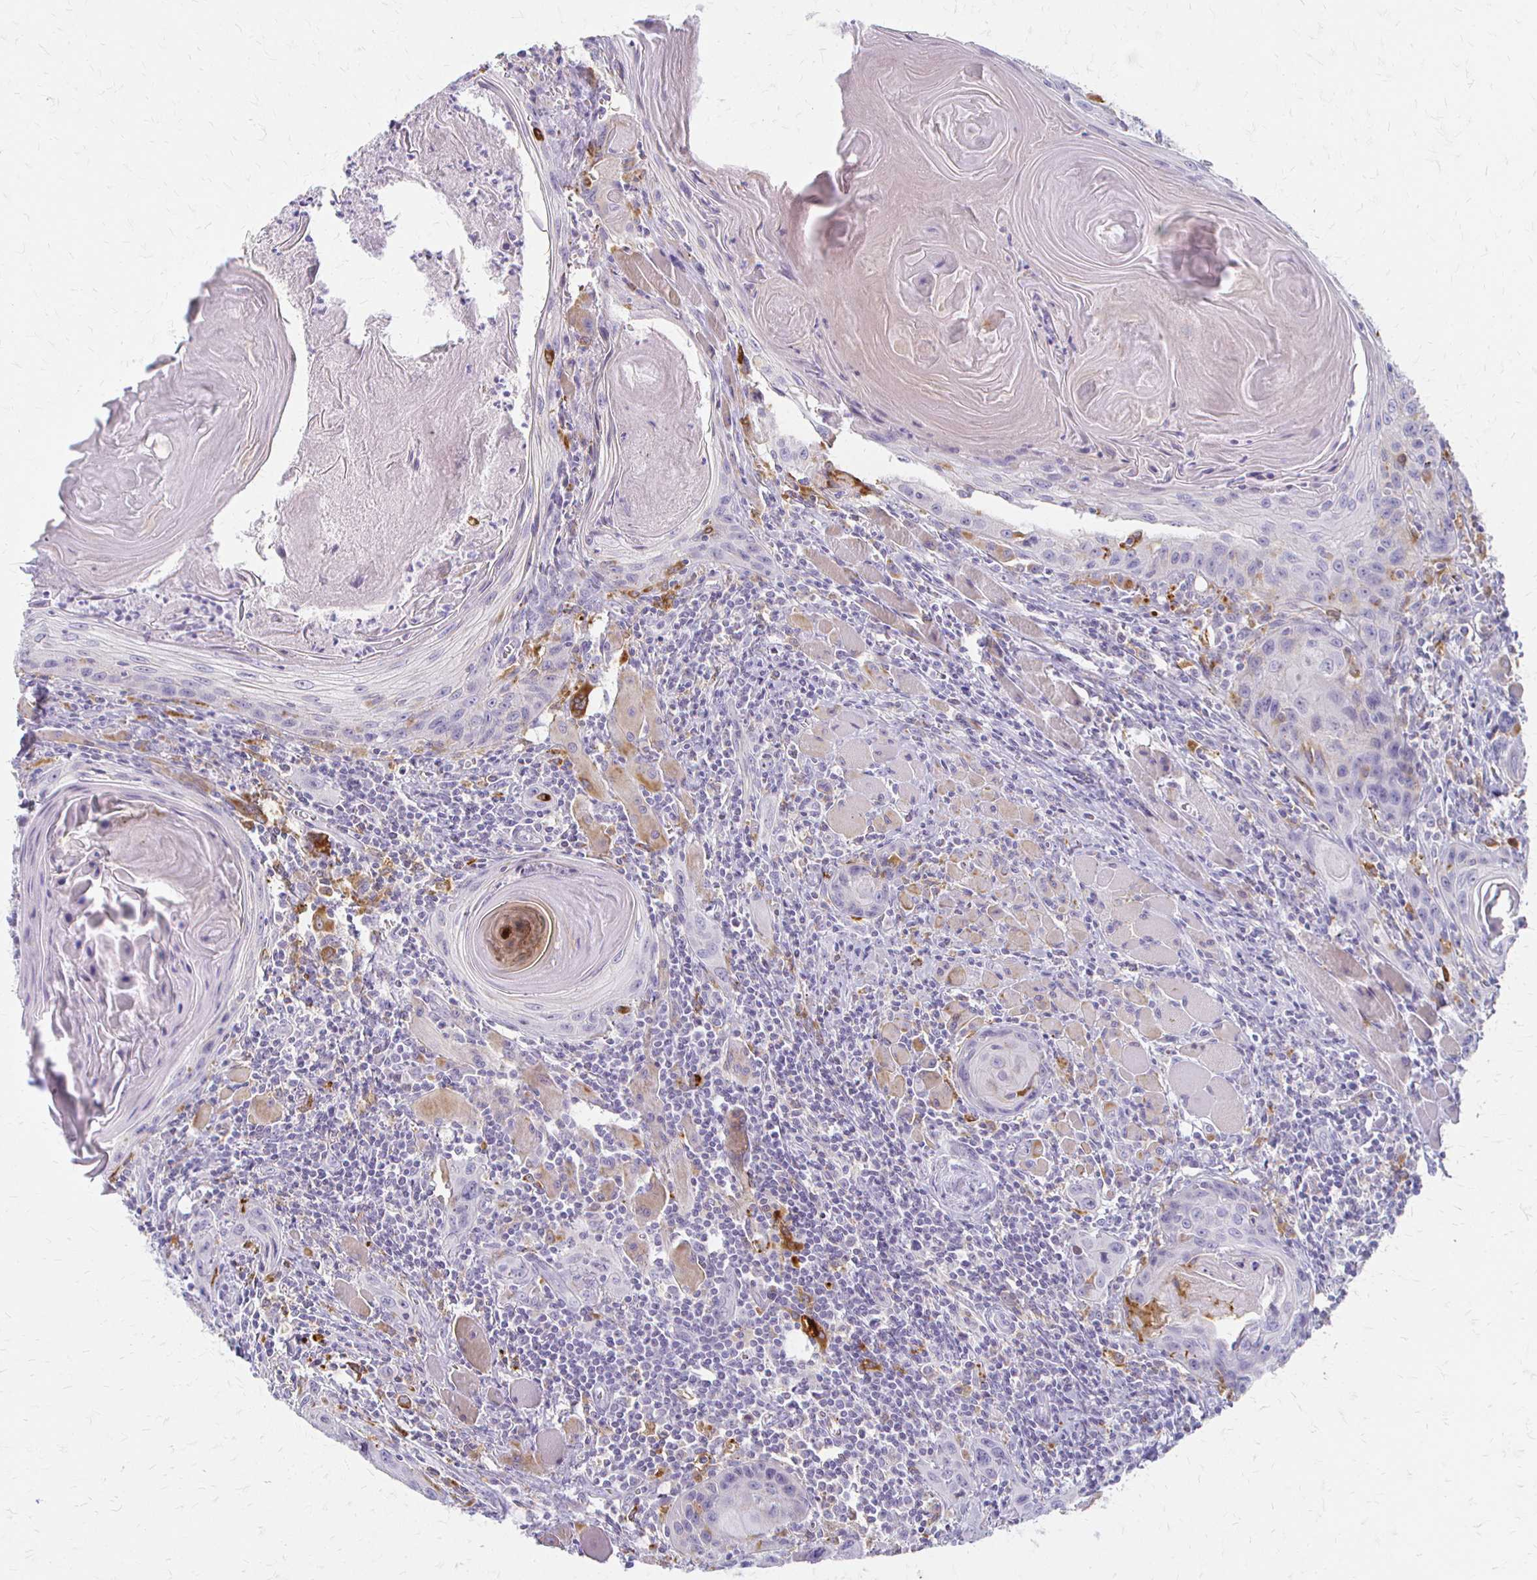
{"staining": {"intensity": "negative", "quantity": "none", "location": "none"}, "tissue": "head and neck cancer", "cell_type": "Tumor cells", "image_type": "cancer", "snomed": [{"axis": "morphology", "description": "Squamous cell carcinoma, NOS"}, {"axis": "topography", "description": "Oral tissue"}, {"axis": "topography", "description": "Head-Neck"}], "caption": "IHC of head and neck squamous cell carcinoma exhibits no positivity in tumor cells.", "gene": "ACP5", "patient": {"sex": "male", "age": 58}}